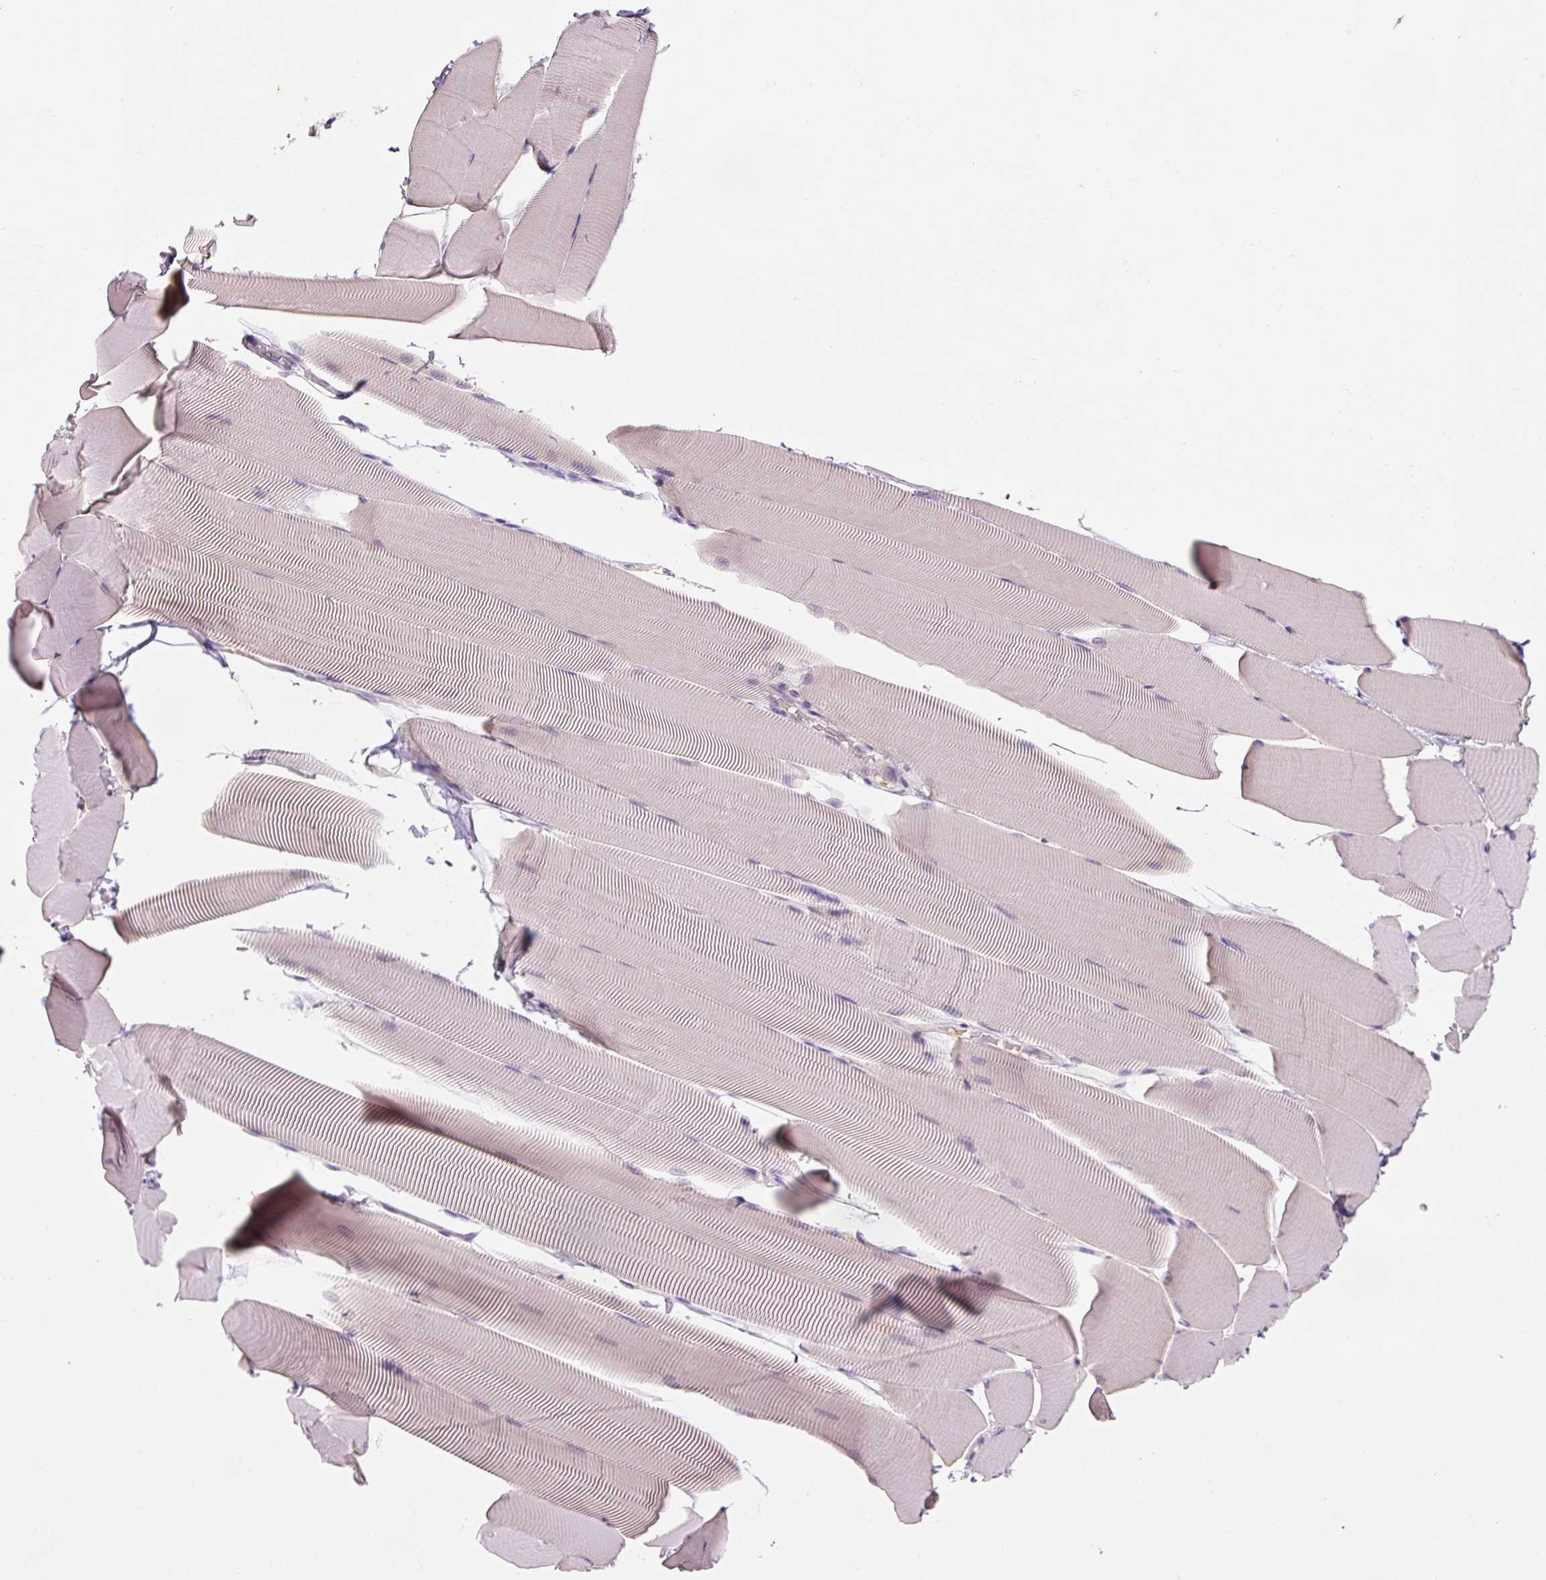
{"staining": {"intensity": "negative", "quantity": "none", "location": "none"}, "tissue": "skeletal muscle", "cell_type": "Myocytes", "image_type": "normal", "snomed": [{"axis": "morphology", "description": "Normal tissue, NOS"}, {"axis": "topography", "description": "Skeletal muscle"}], "caption": "Immunohistochemistry (IHC) image of normal skeletal muscle: human skeletal muscle stained with DAB reveals no significant protein positivity in myocytes.", "gene": "SPSB2", "patient": {"sex": "male", "age": 25}}